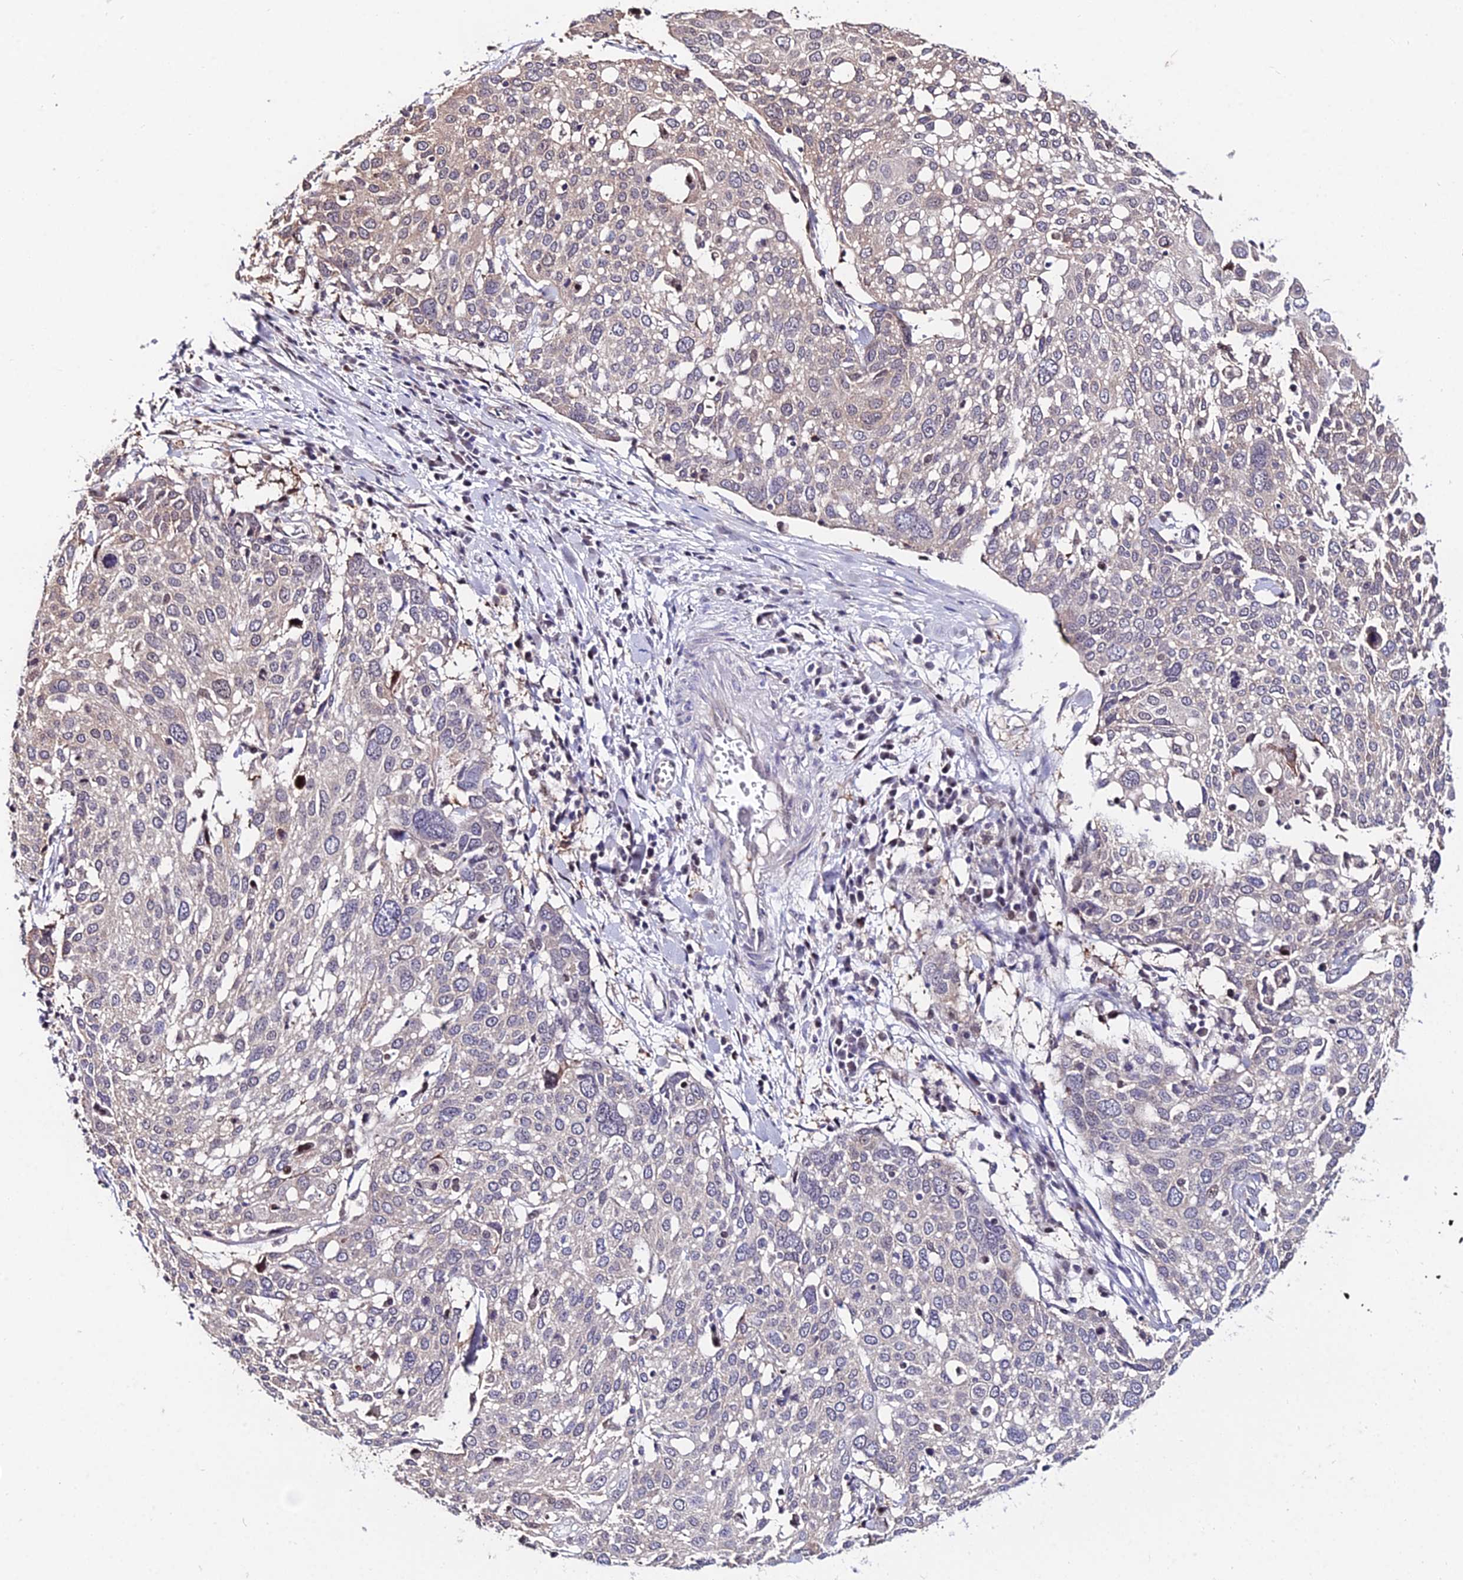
{"staining": {"intensity": "weak", "quantity": "<25%", "location": "cytoplasmic/membranous"}, "tissue": "lung cancer", "cell_type": "Tumor cells", "image_type": "cancer", "snomed": [{"axis": "morphology", "description": "Squamous cell carcinoma, NOS"}, {"axis": "topography", "description": "Lung"}], "caption": "This photomicrograph is of lung cancer stained with IHC to label a protein in brown with the nuclei are counter-stained blue. There is no positivity in tumor cells.", "gene": "INPP4A", "patient": {"sex": "male", "age": 65}}